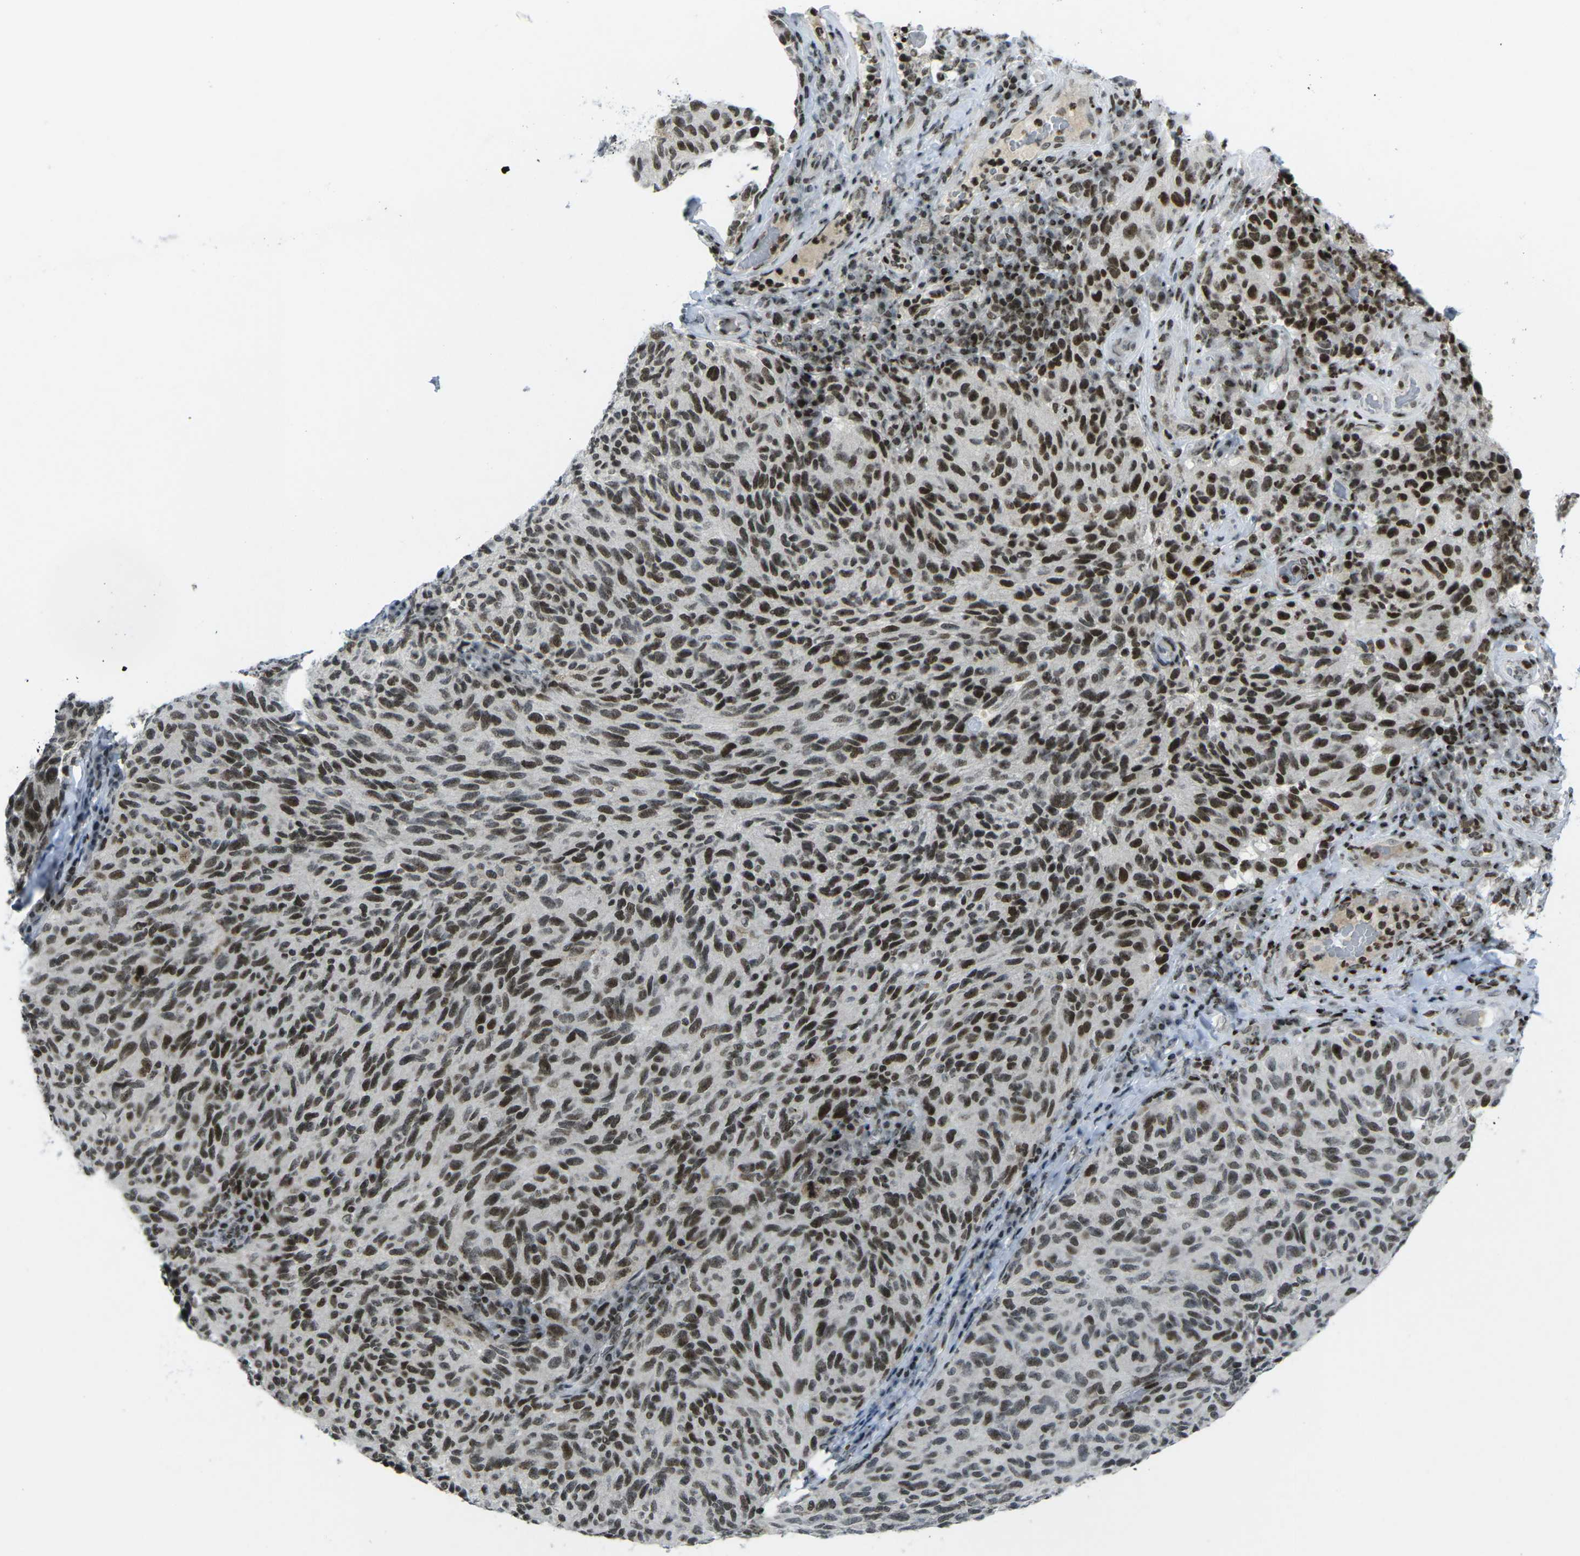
{"staining": {"intensity": "strong", "quantity": ">75%", "location": "nuclear"}, "tissue": "melanoma", "cell_type": "Tumor cells", "image_type": "cancer", "snomed": [{"axis": "morphology", "description": "Malignant melanoma, NOS"}, {"axis": "topography", "description": "Skin"}], "caption": "Malignant melanoma tissue exhibits strong nuclear positivity in approximately >75% of tumor cells", "gene": "EME1", "patient": {"sex": "female", "age": 73}}